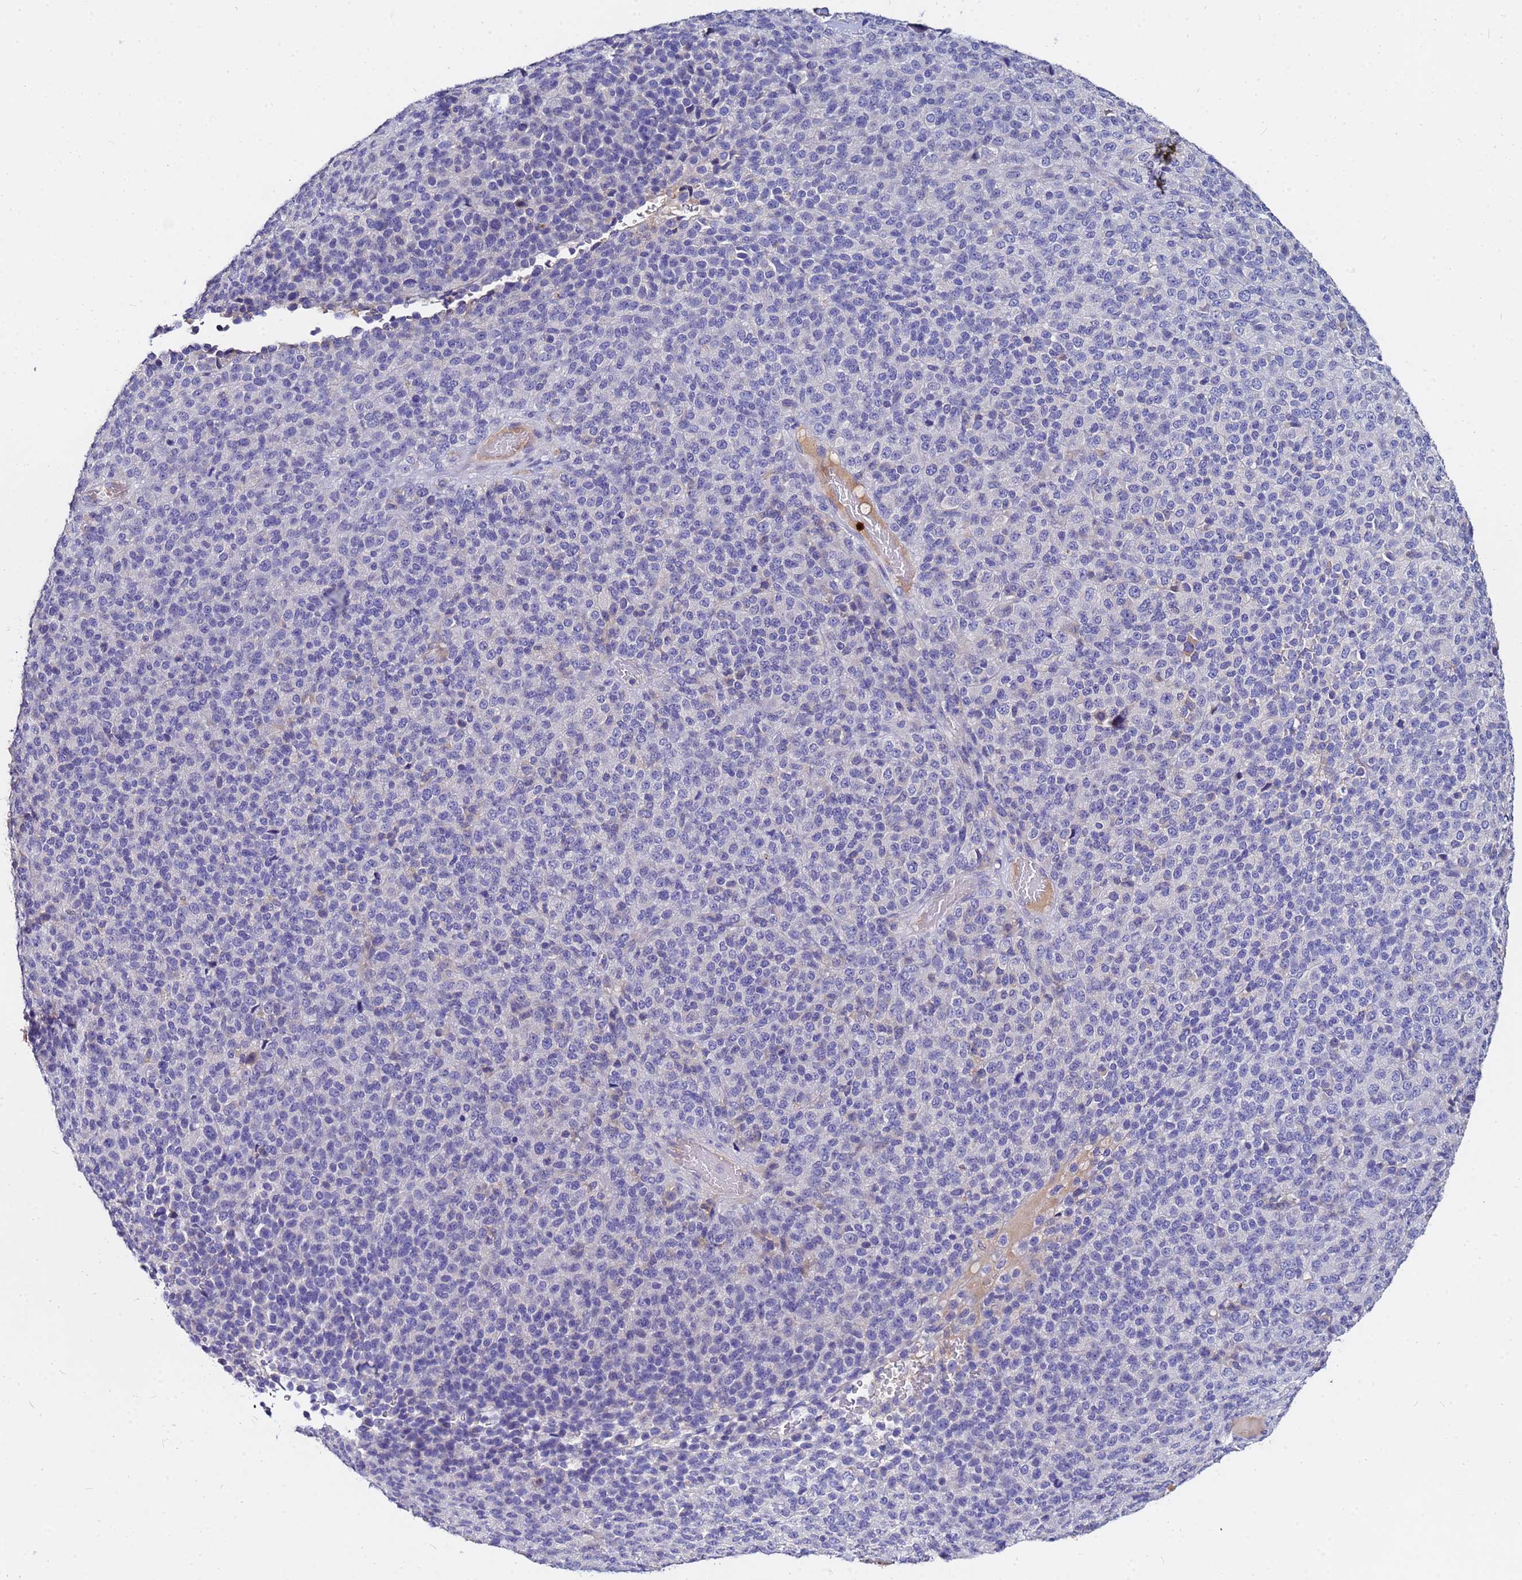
{"staining": {"intensity": "negative", "quantity": "none", "location": "none"}, "tissue": "melanoma", "cell_type": "Tumor cells", "image_type": "cancer", "snomed": [{"axis": "morphology", "description": "Malignant melanoma, Metastatic site"}, {"axis": "topography", "description": "Brain"}], "caption": "Protein analysis of malignant melanoma (metastatic site) reveals no significant staining in tumor cells.", "gene": "TUBAL3", "patient": {"sex": "female", "age": 56}}